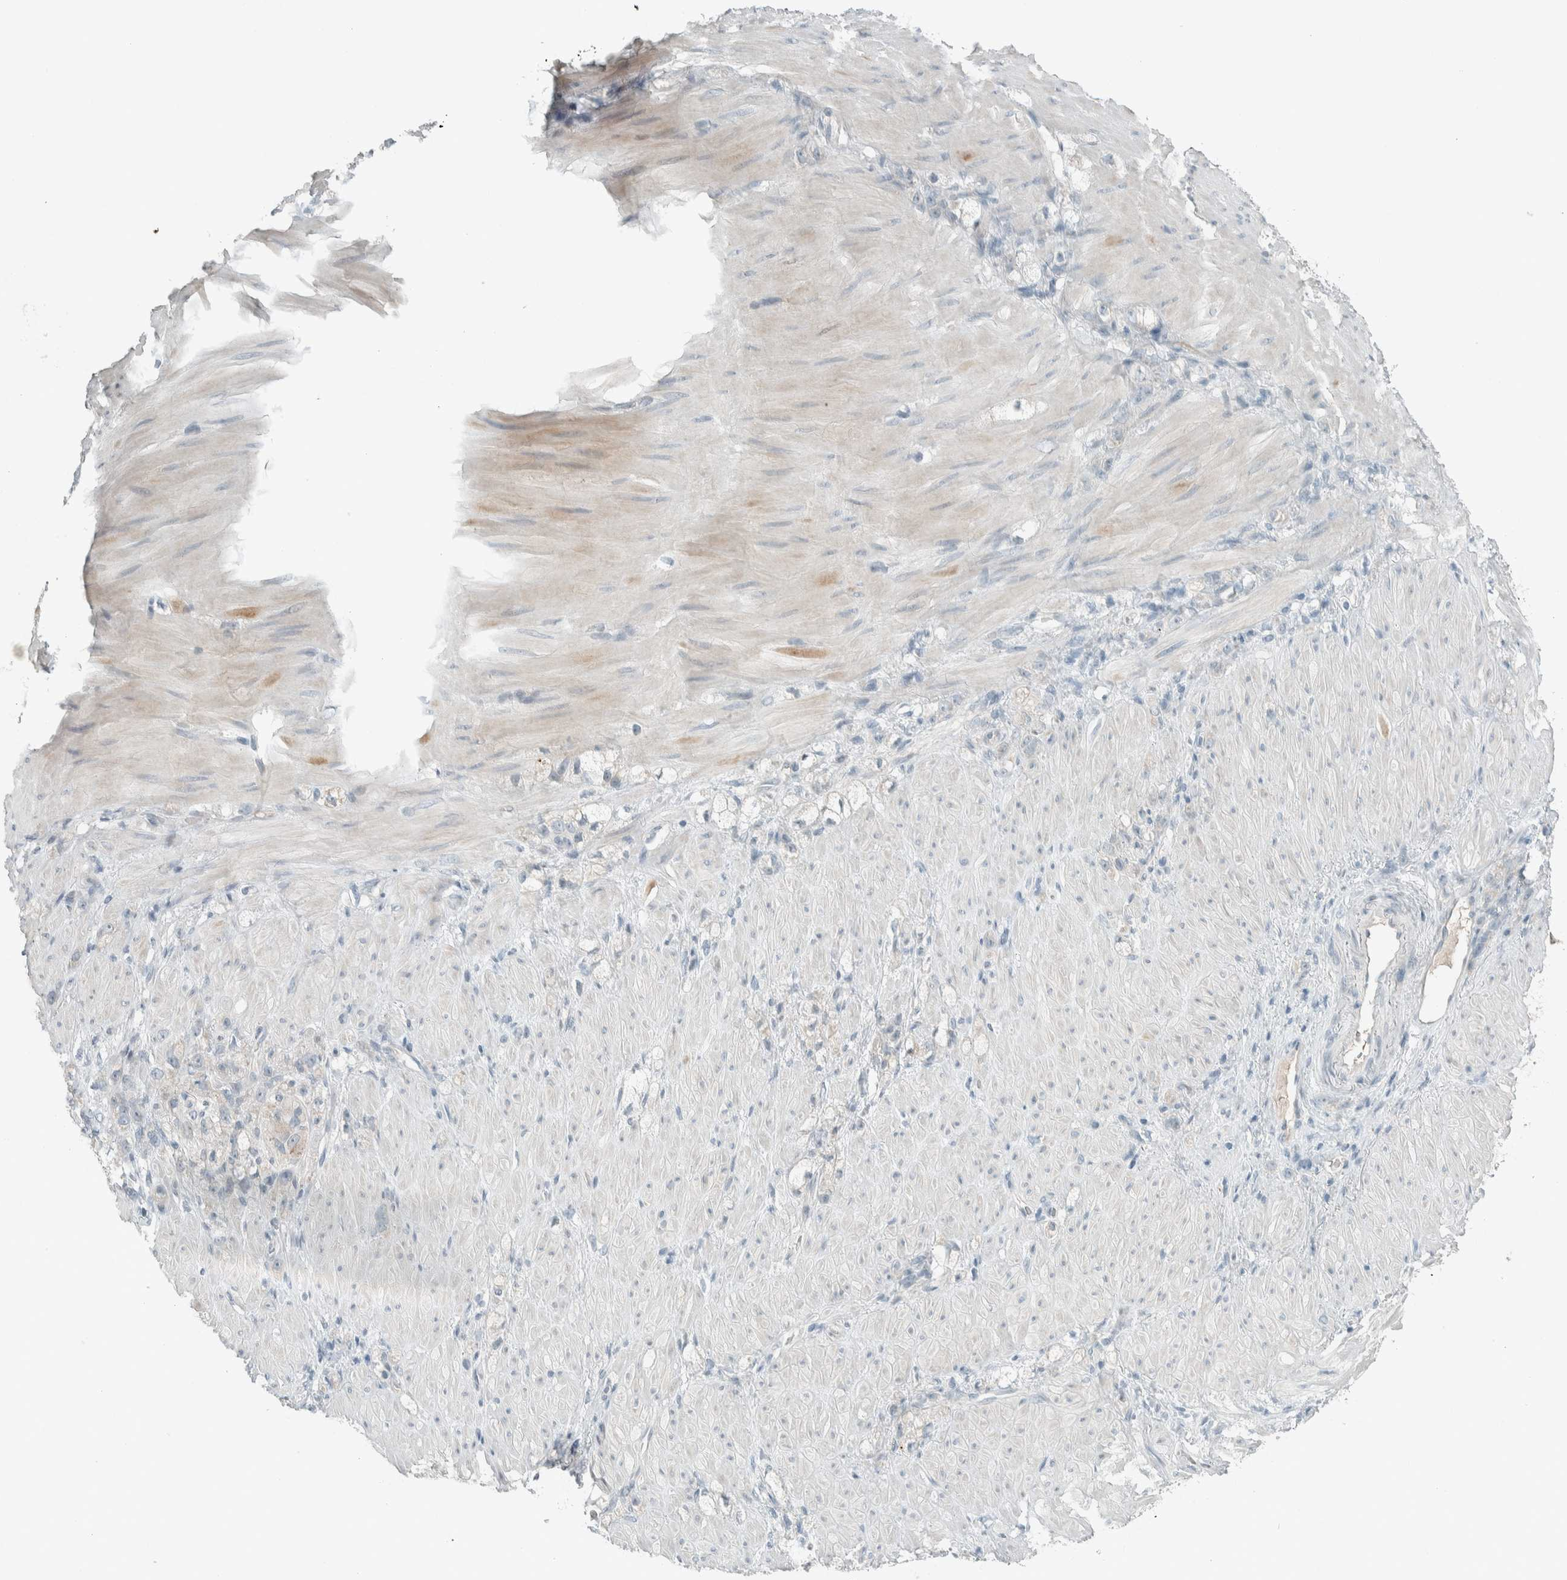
{"staining": {"intensity": "negative", "quantity": "none", "location": "none"}, "tissue": "stomach cancer", "cell_type": "Tumor cells", "image_type": "cancer", "snomed": [{"axis": "morphology", "description": "Normal tissue, NOS"}, {"axis": "morphology", "description": "Adenocarcinoma, NOS"}, {"axis": "topography", "description": "Stomach"}], "caption": "Immunohistochemistry (IHC) histopathology image of neoplastic tissue: human stomach cancer stained with DAB exhibits no significant protein staining in tumor cells.", "gene": "CERCAM", "patient": {"sex": "male", "age": 82}}